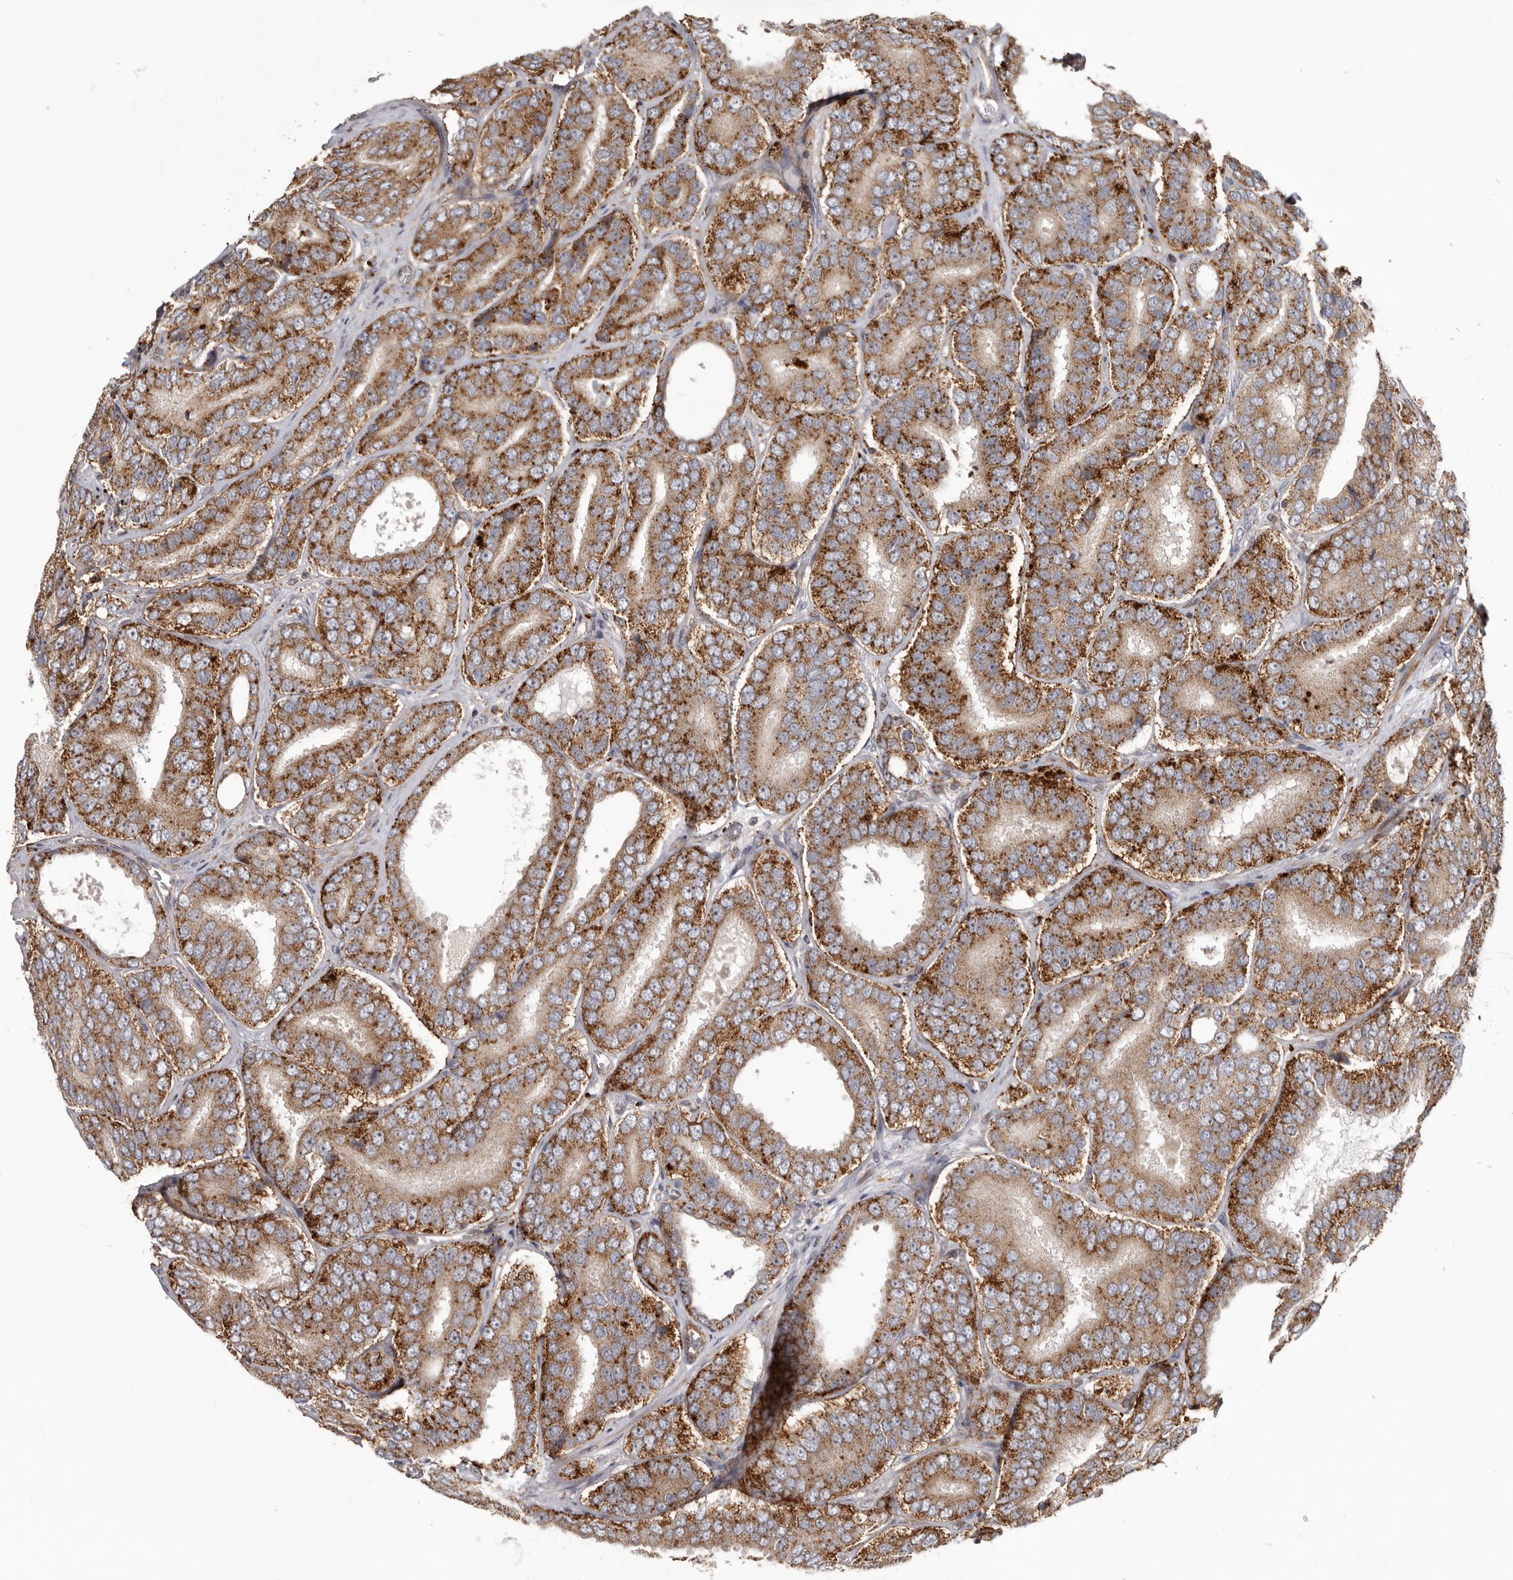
{"staining": {"intensity": "strong", "quantity": ">75%", "location": "cytoplasmic/membranous"}, "tissue": "prostate cancer", "cell_type": "Tumor cells", "image_type": "cancer", "snomed": [{"axis": "morphology", "description": "Adenocarcinoma, High grade"}, {"axis": "topography", "description": "Prostate"}], "caption": "Protein expression analysis of prostate cancer reveals strong cytoplasmic/membranous staining in approximately >75% of tumor cells.", "gene": "NUP43", "patient": {"sex": "male", "age": 56}}